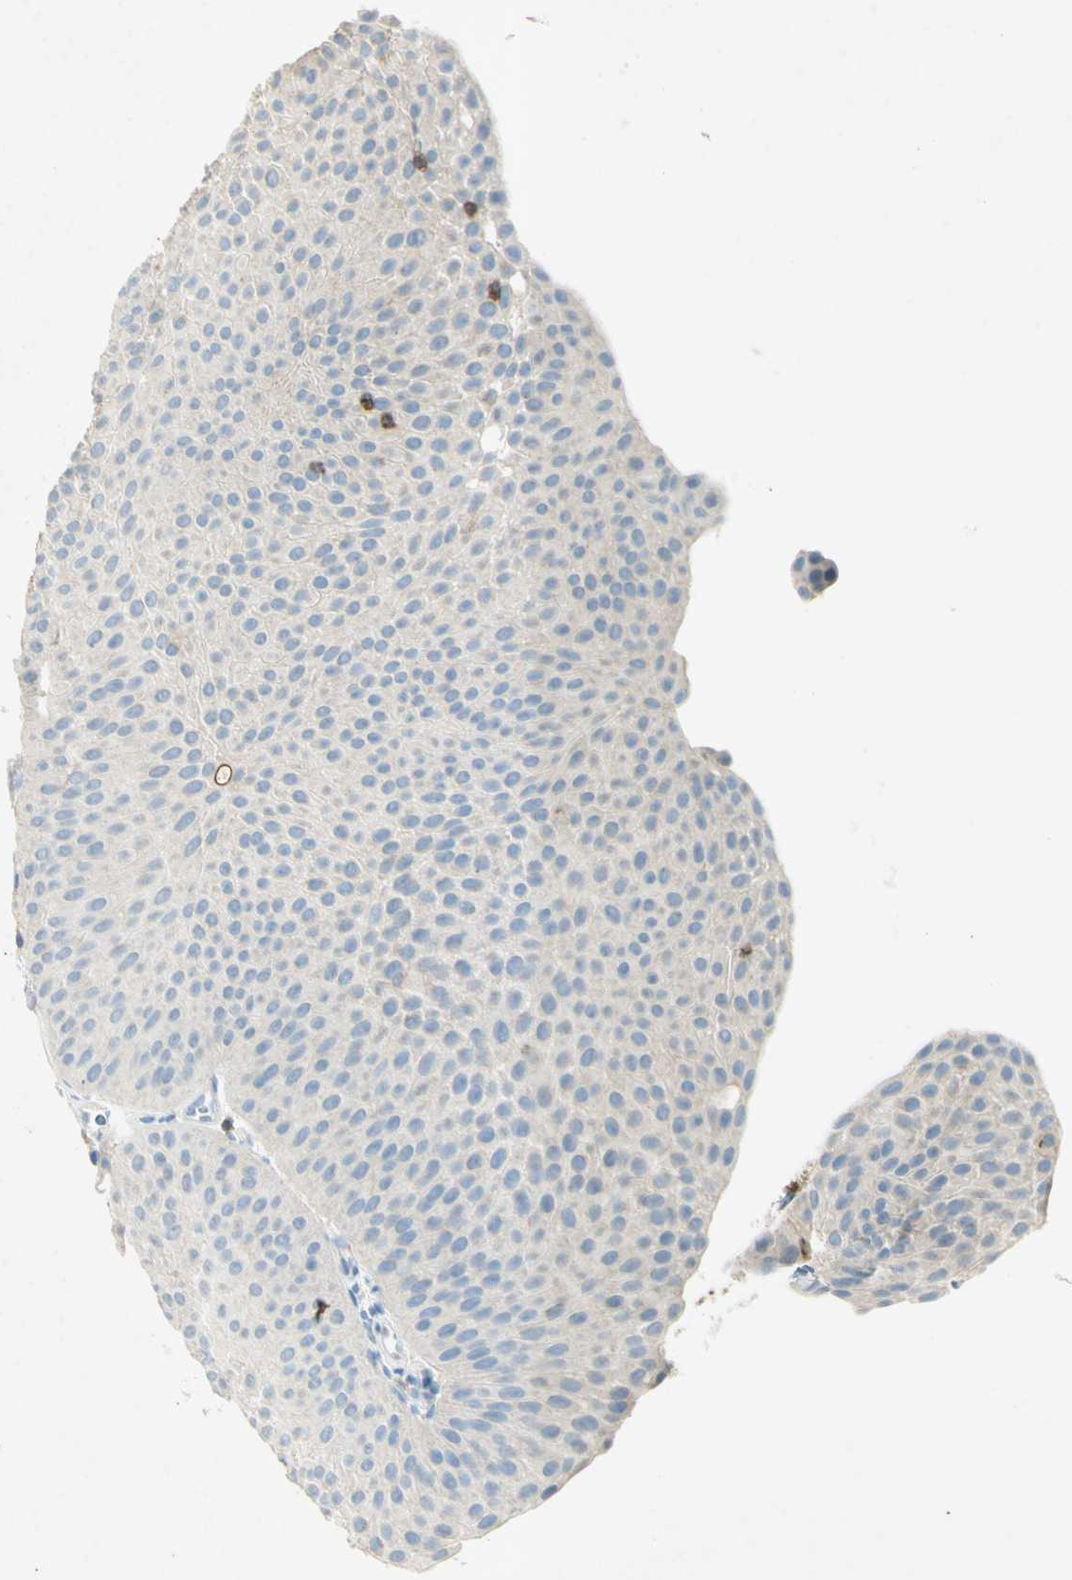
{"staining": {"intensity": "weak", "quantity": ">75%", "location": "cytoplasmic/membranous"}, "tissue": "urothelial cancer", "cell_type": "Tumor cells", "image_type": "cancer", "snomed": [{"axis": "morphology", "description": "Urothelial carcinoma, Low grade"}, {"axis": "topography", "description": "Urinary bladder"}], "caption": "A high-resolution photomicrograph shows immunohistochemistry (IHC) staining of low-grade urothelial carcinoma, which displays weak cytoplasmic/membranous expression in about >75% of tumor cells.", "gene": "GDF15", "patient": {"sex": "female", "age": 60}}